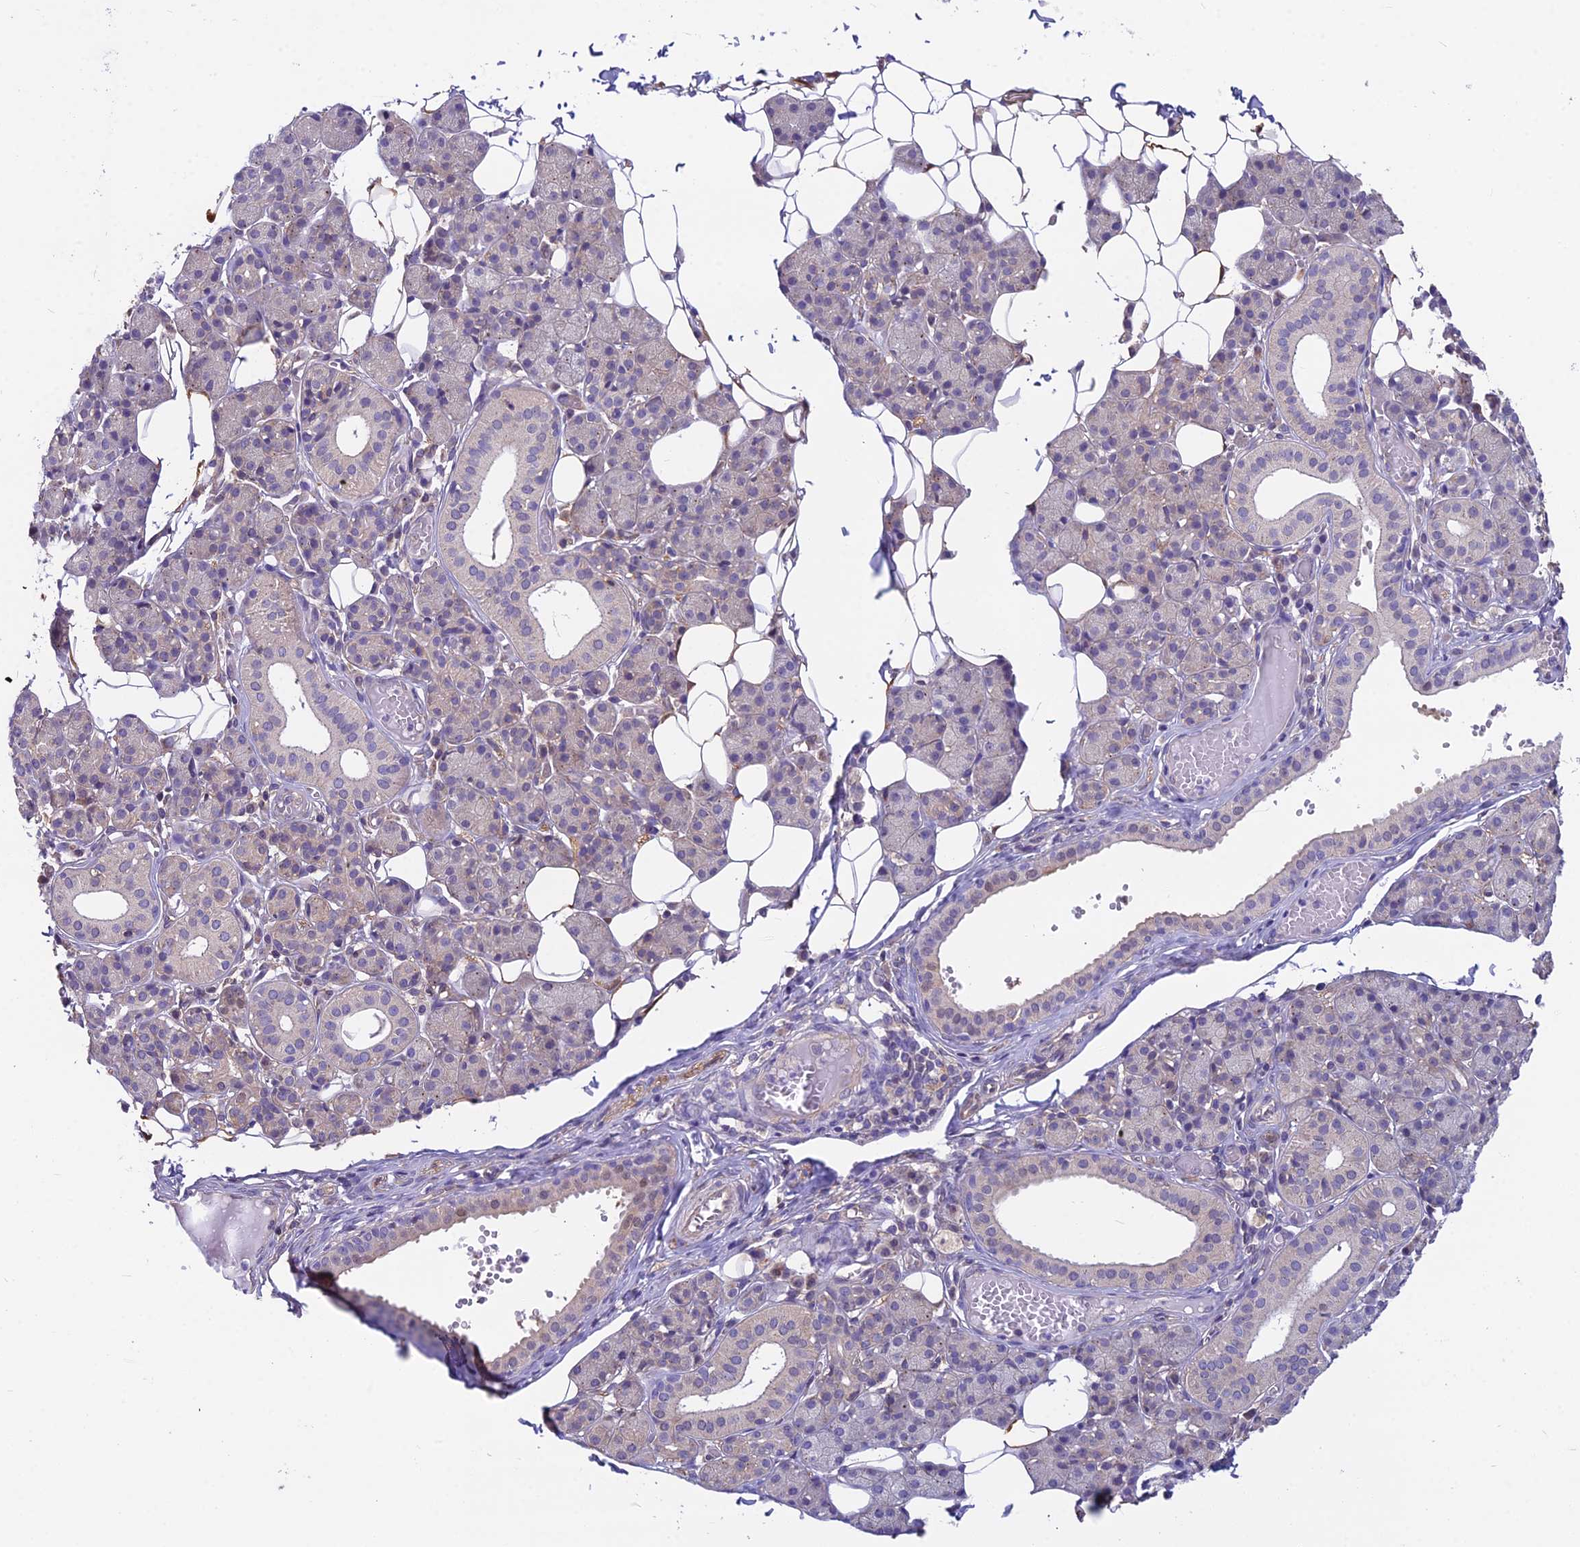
{"staining": {"intensity": "negative", "quantity": "none", "location": "none"}, "tissue": "salivary gland", "cell_type": "Glandular cells", "image_type": "normal", "snomed": [{"axis": "morphology", "description": "Normal tissue, NOS"}, {"axis": "topography", "description": "Salivary gland"}], "caption": "Immunohistochemistry micrograph of benign salivary gland: salivary gland stained with DAB shows no significant protein positivity in glandular cells. (Brightfield microscopy of DAB (3,3'-diaminobenzidine) immunohistochemistry at high magnification).", "gene": "MVD", "patient": {"sex": "female", "age": 33}}